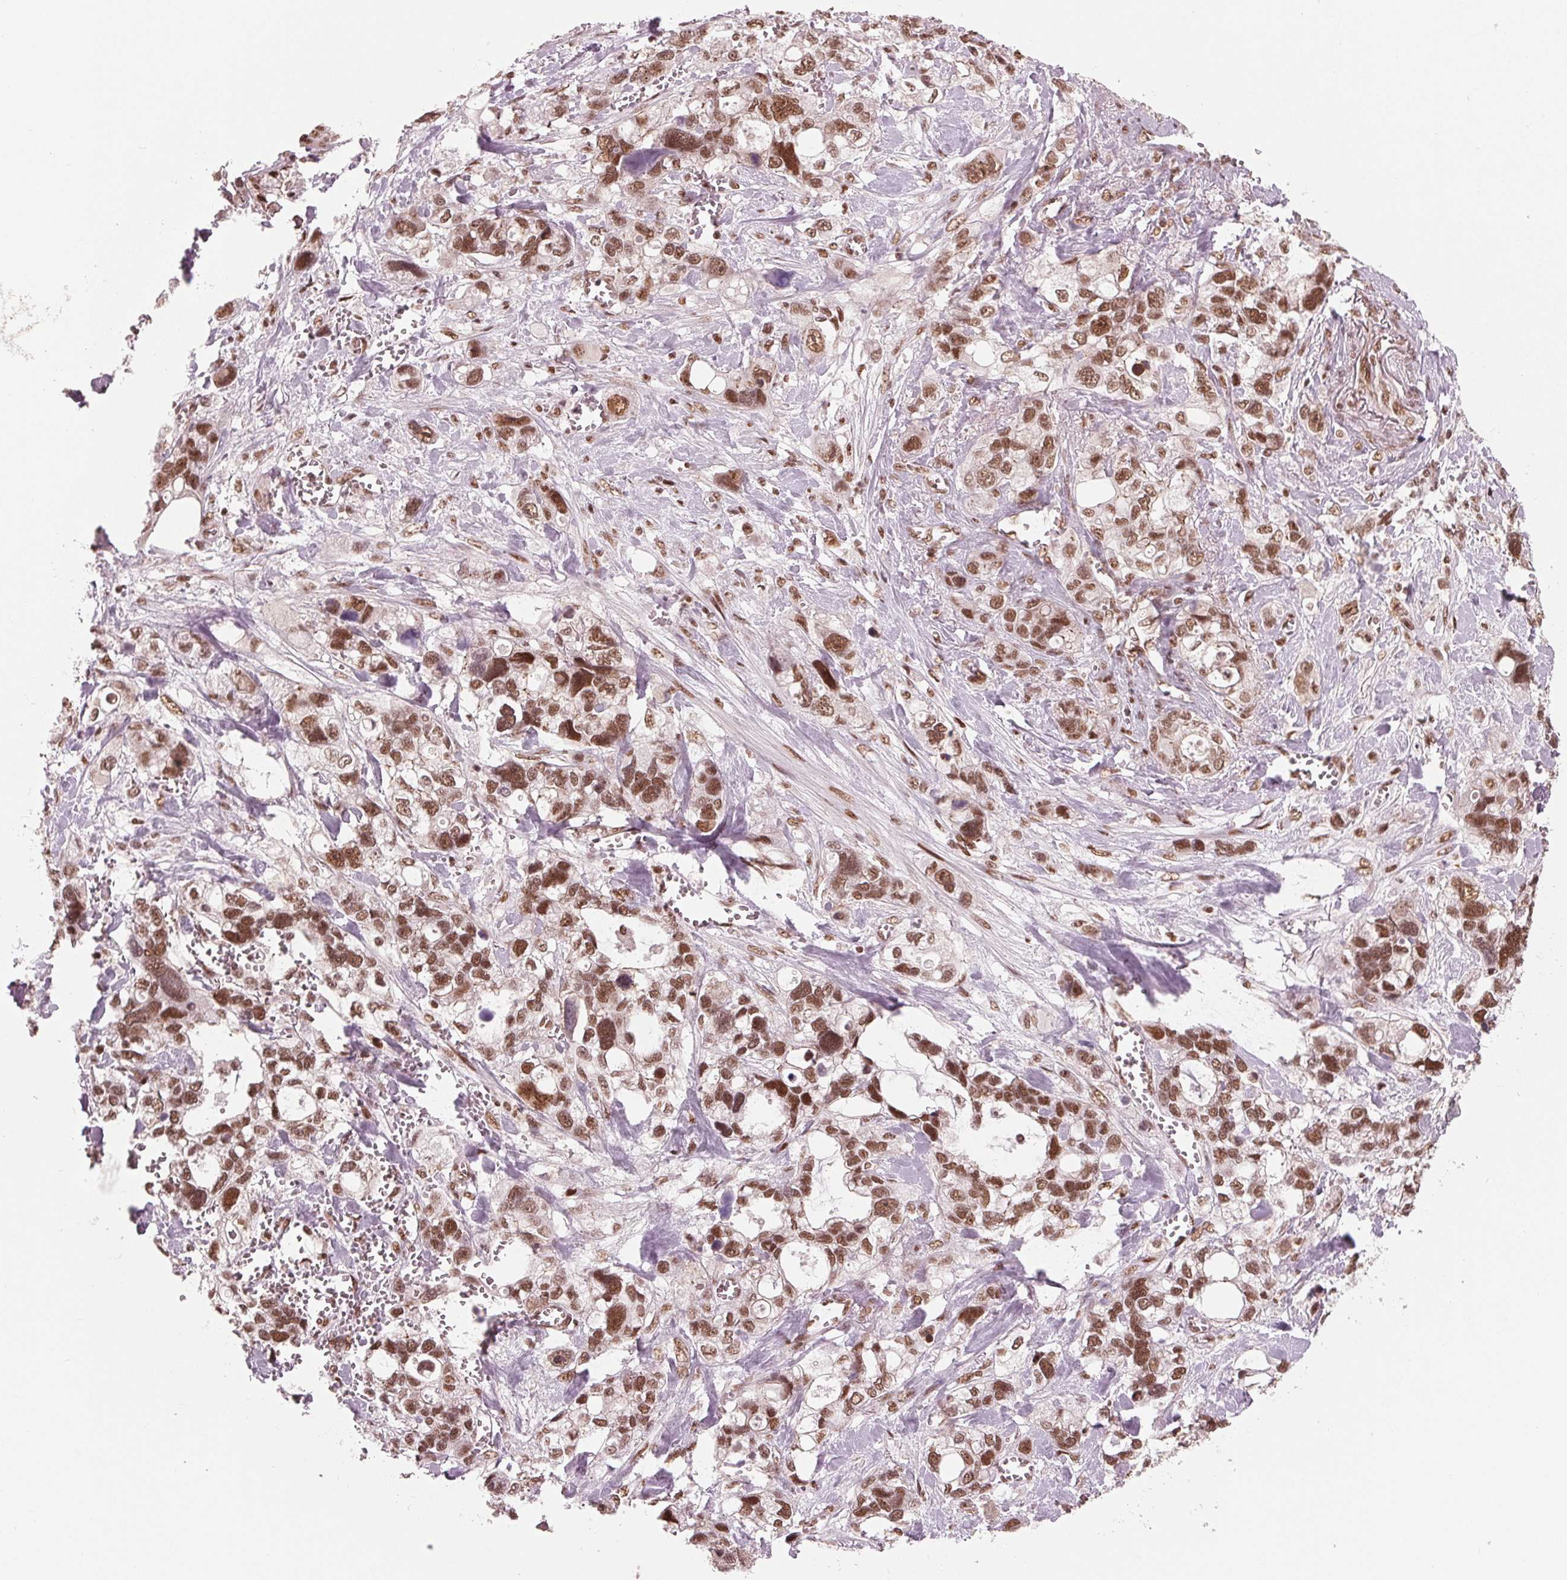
{"staining": {"intensity": "moderate", "quantity": ">75%", "location": "nuclear"}, "tissue": "stomach cancer", "cell_type": "Tumor cells", "image_type": "cancer", "snomed": [{"axis": "morphology", "description": "Adenocarcinoma, NOS"}, {"axis": "topography", "description": "Stomach, upper"}], "caption": "Immunohistochemical staining of stomach cancer demonstrates moderate nuclear protein staining in approximately >75% of tumor cells.", "gene": "LSM2", "patient": {"sex": "female", "age": 81}}